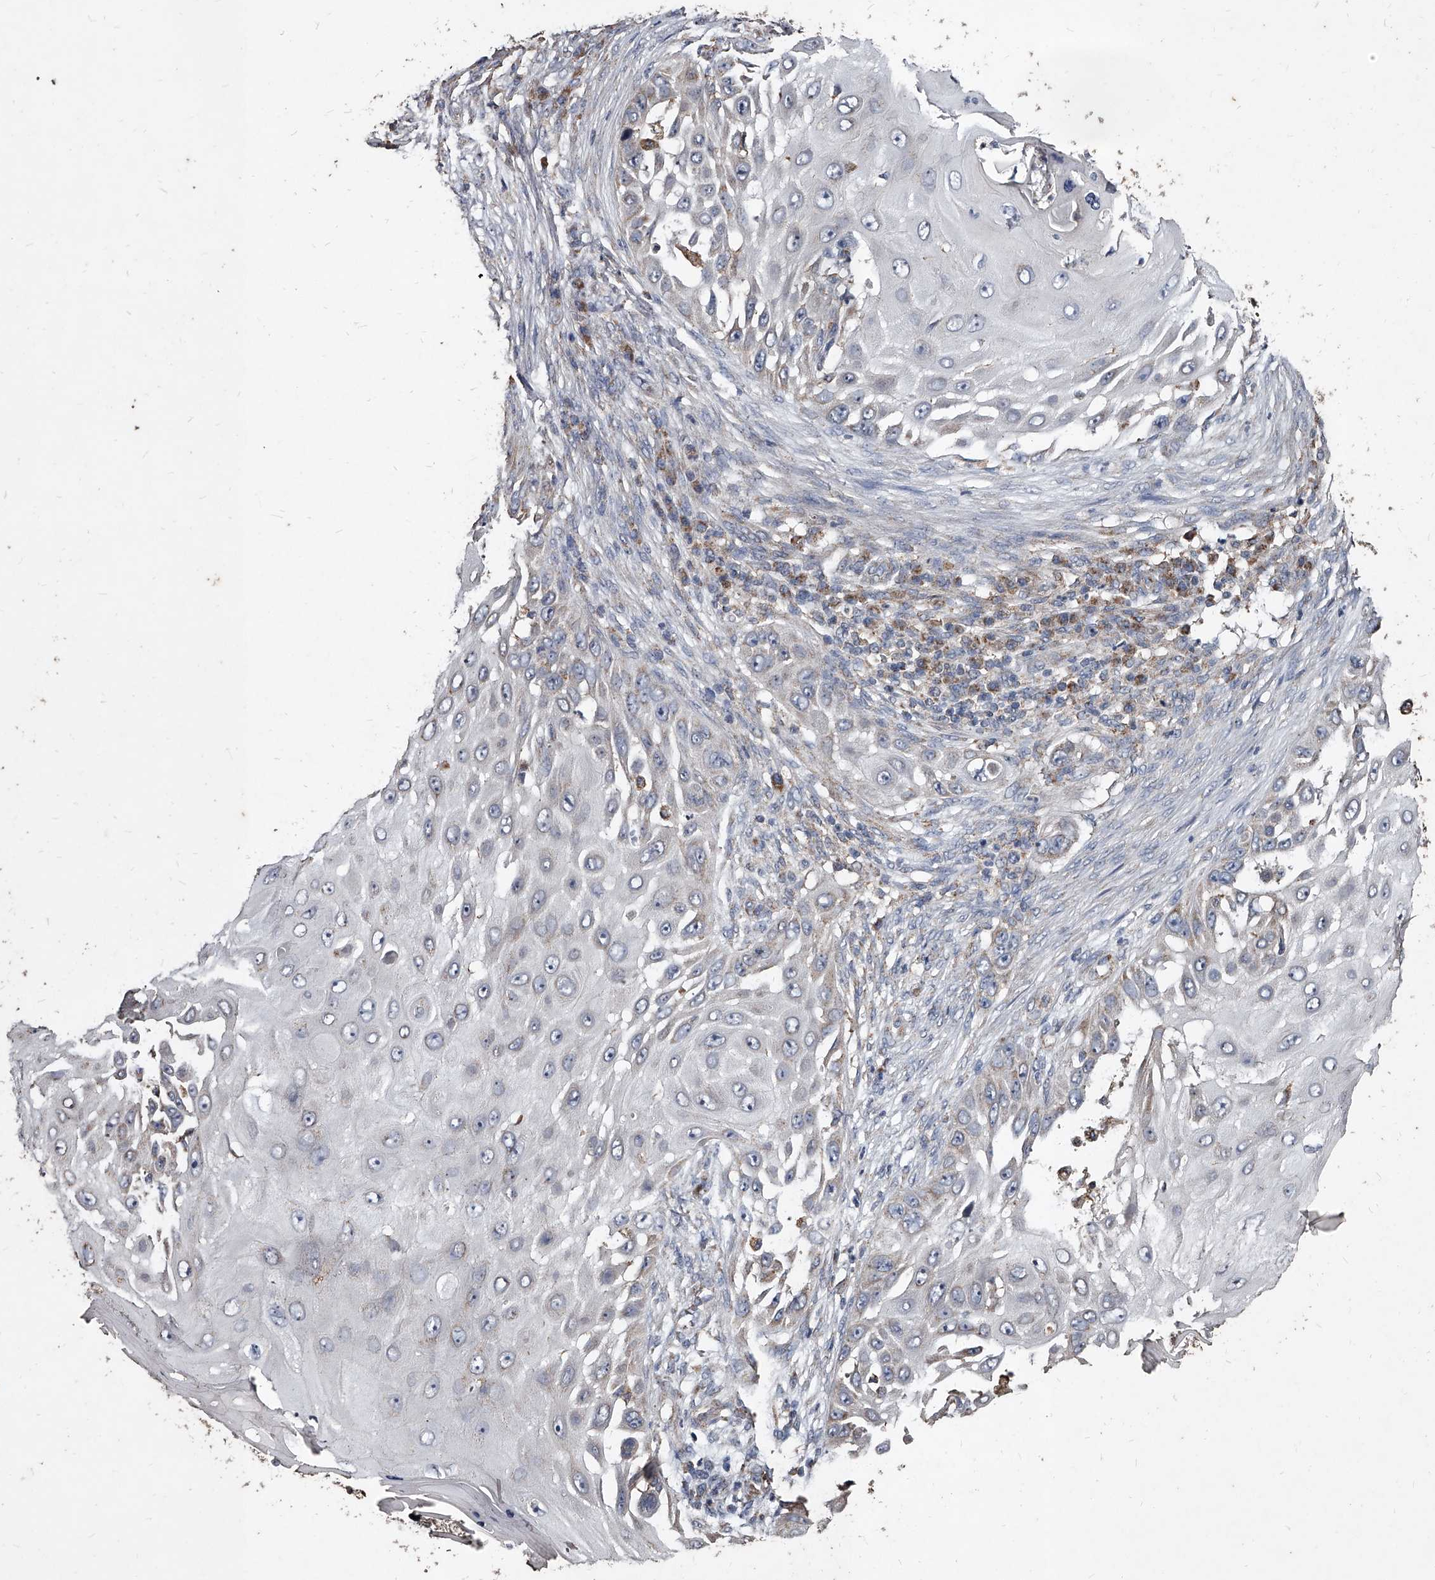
{"staining": {"intensity": "weak", "quantity": "<25%", "location": "cytoplasmic/membranous"}, "tissue": "skin cancer", "cell_type": "Tumor cells", "image_type": "cancer", "snomed": [{"axis": "morphology", "description": "Squamous cell carcinoma, NOS"}, {"axis": "topography", "description": "Skin"}], "caption": "DAB (3,3'-diaminobenzidine) immunohistochemical staining of skin cancer (squamous cell carcinoma) demonstrates no significant positivity in tumor cells. (DAB (3,3'-diaminobenzidine) immunohistochemistry (IHC) with hematoxylin counter stain).", "gene": "GPR183", "patient": {"sex": "female", "age": 44}}